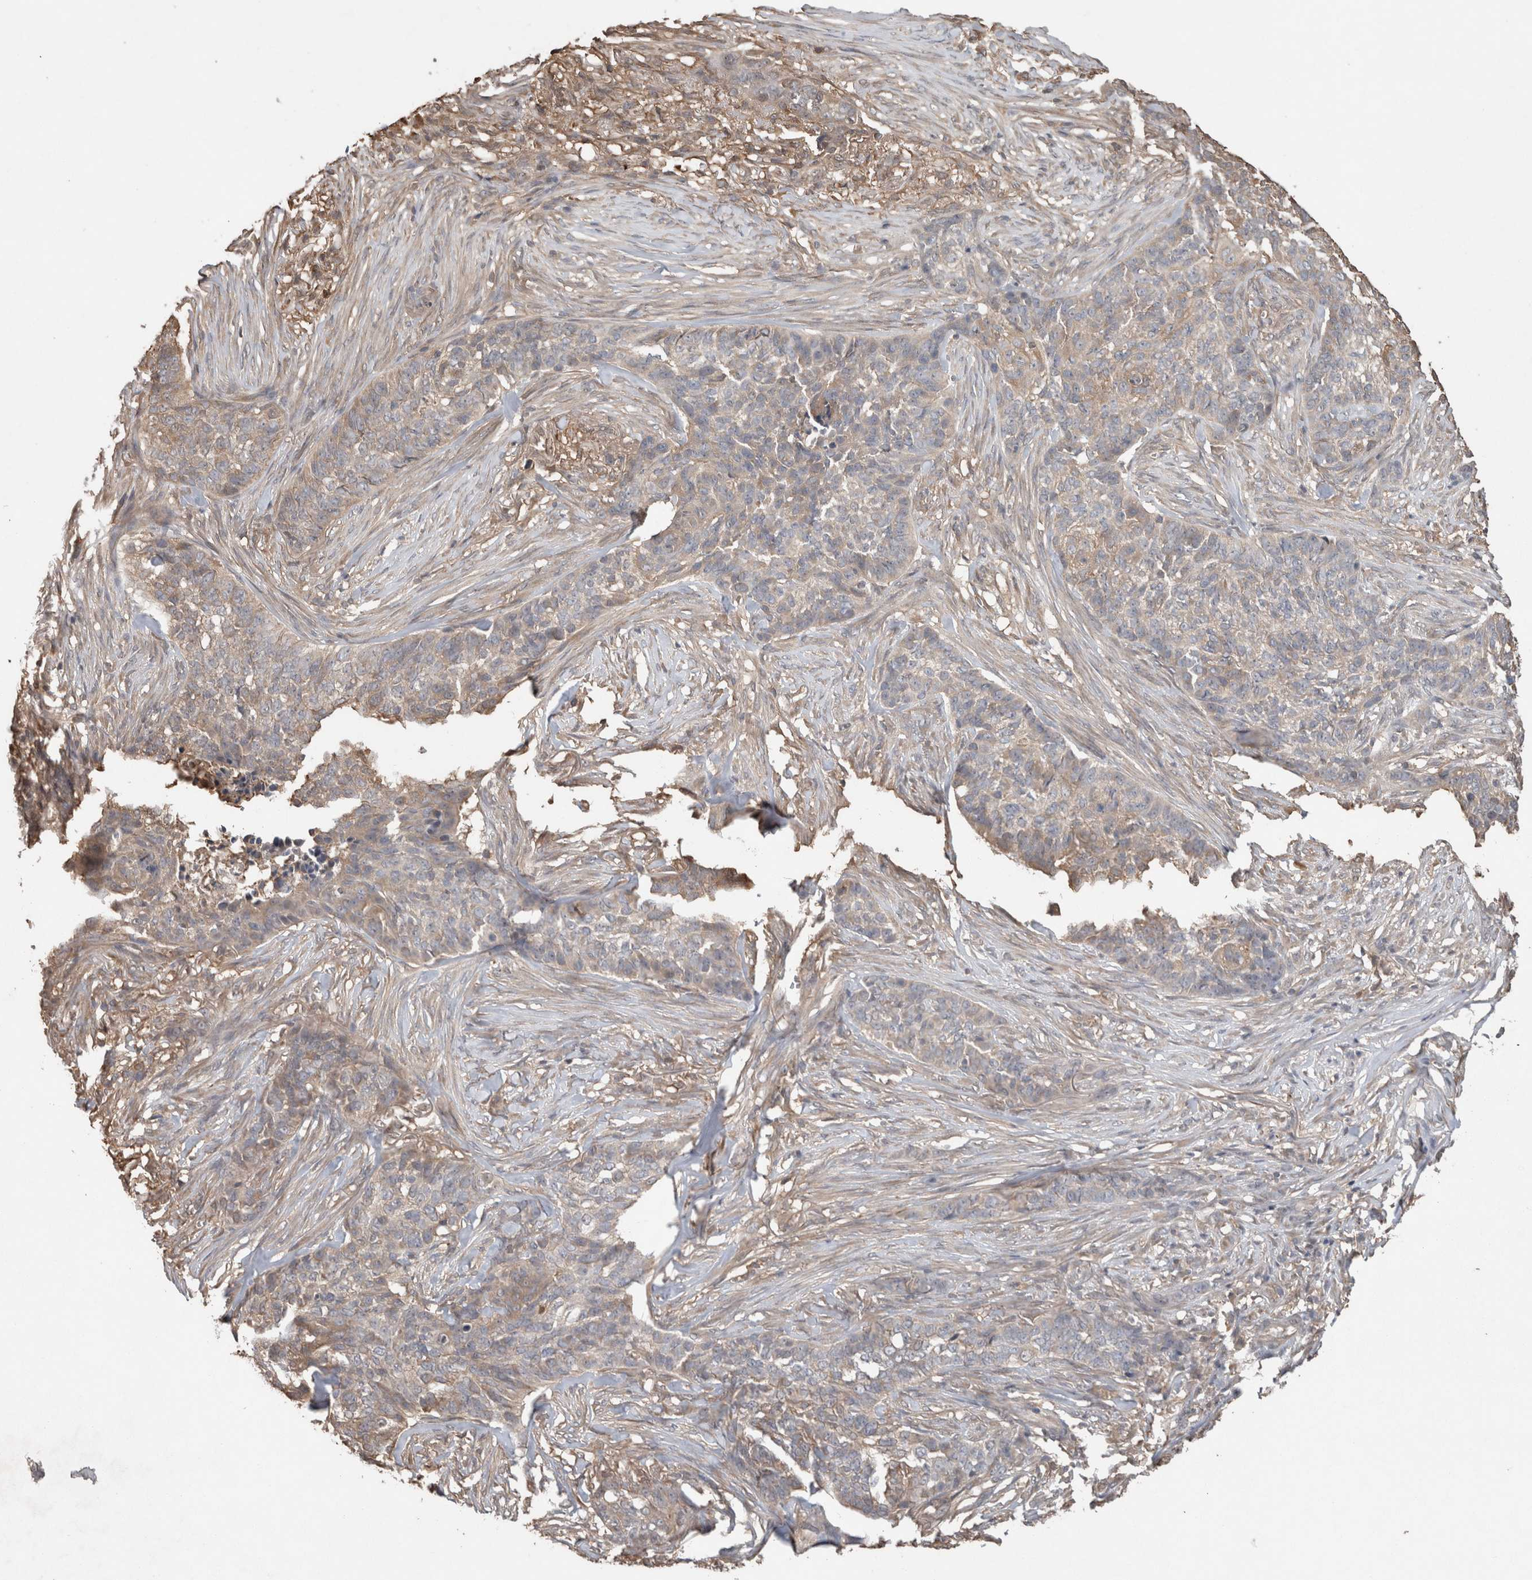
{"staining": {"intensity": "weak", "quantity": "<25%", "location": "cytoplasmic/membranous"}, "tissue": "skin cancer", "cell_type": "Tumor cells", "image_type": "cancer", "snomed": [{"axis": "morphology", "description": "Basal cell carcinoma"}, {"axis": "topography", "description": "Skin"}], "caption": "DAB immunohistochemical staining of human skin cancer reveals no significant staining in tumor cells.", "gene": "TRIM5", "patient": {"sex": "male", "age": 85}}